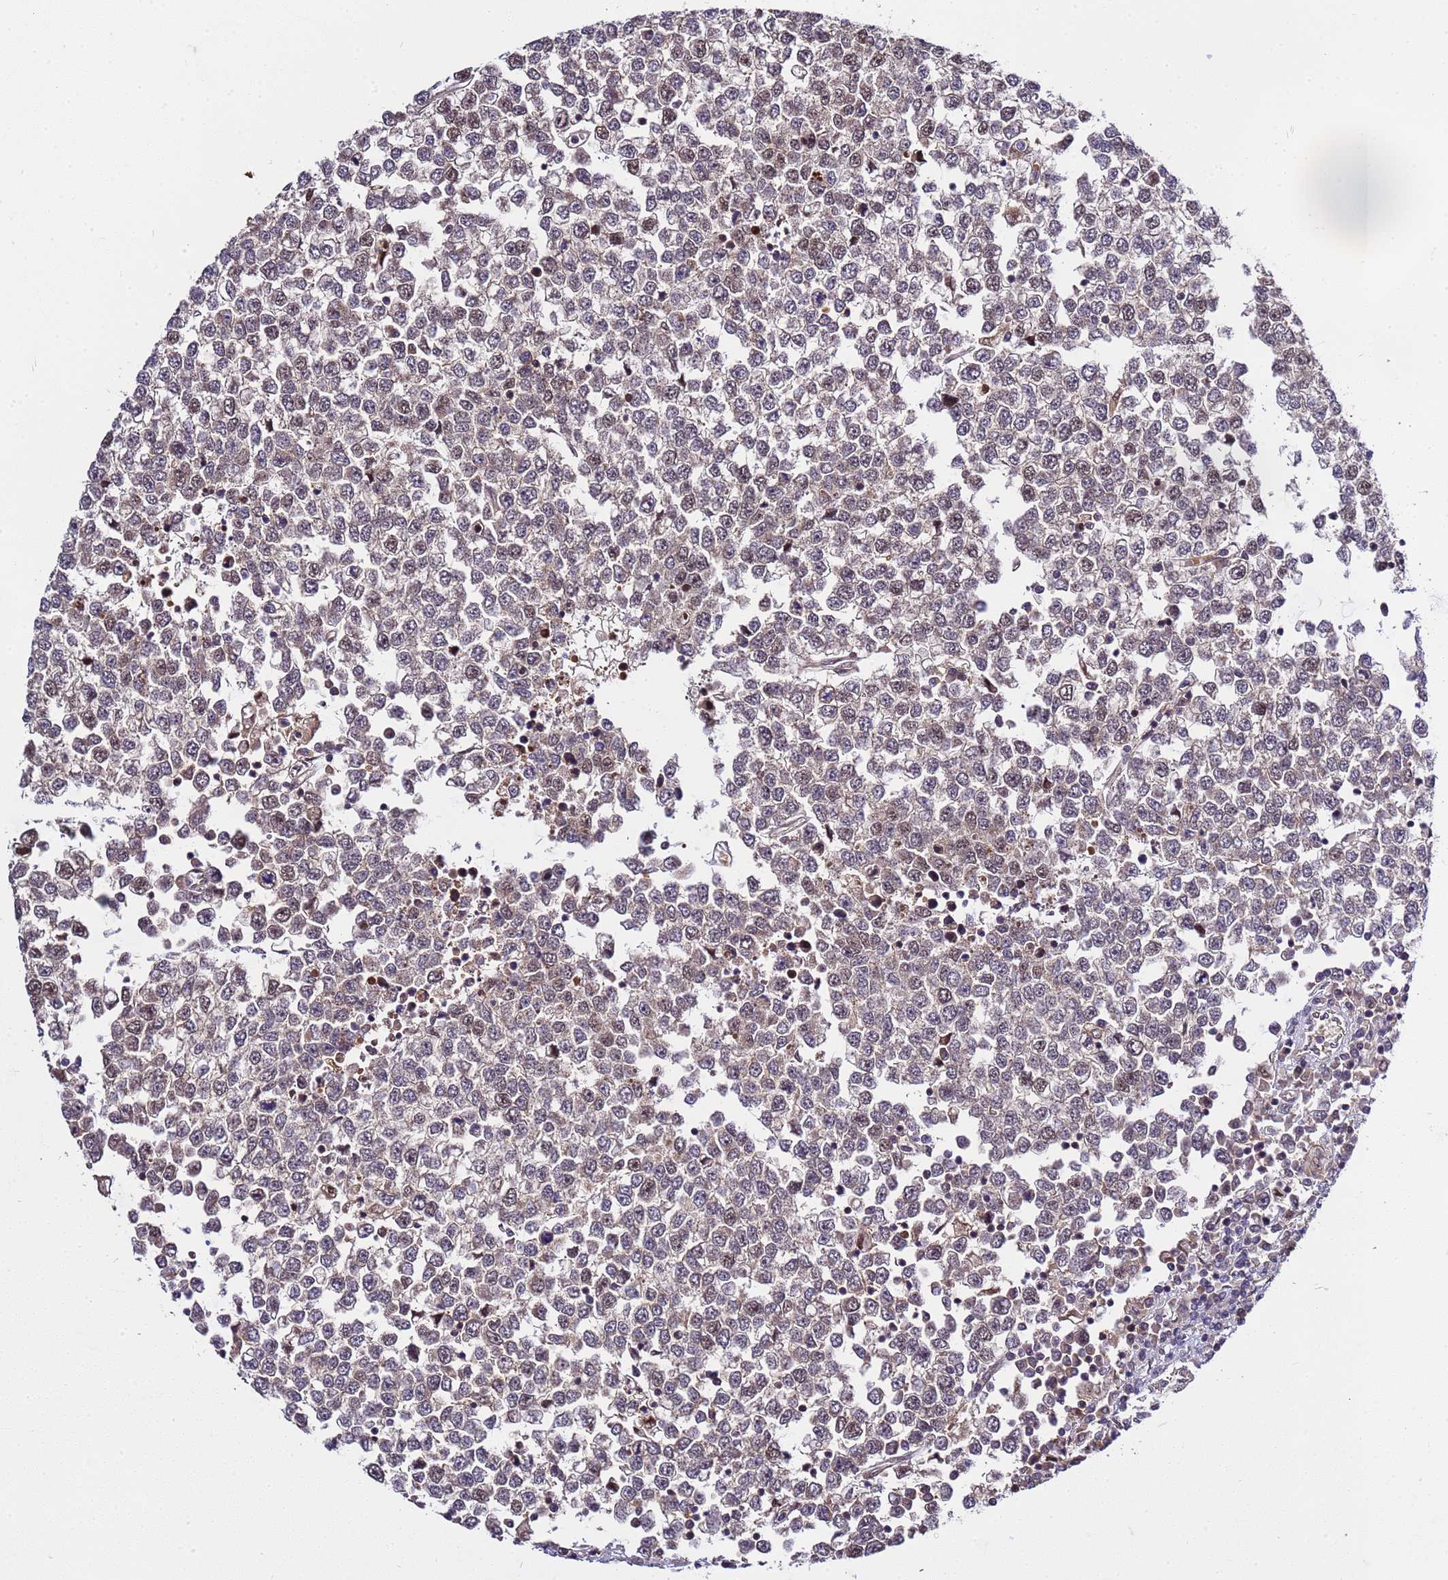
{"staining": {"intensity": "moderate", "quantity": "25%-75%", "location": "nuclear"}, "tissue": "testis cancer", "cell_type": "Tumor cells", "image_type": "cancer", "snomed": [{"axis": "morphology", "description": "Seminoma, NOS"}, {"axis": "topography", "description": "Testis"}], "caption": "About 25%-75% of tumor cells in testis cancer (seminoma) reveal moderate nuclear protein positivity as visualized by brown immunohistochemical staining.", "gene": "GEN1", "patient": {"sex": "male", "age": 65}}